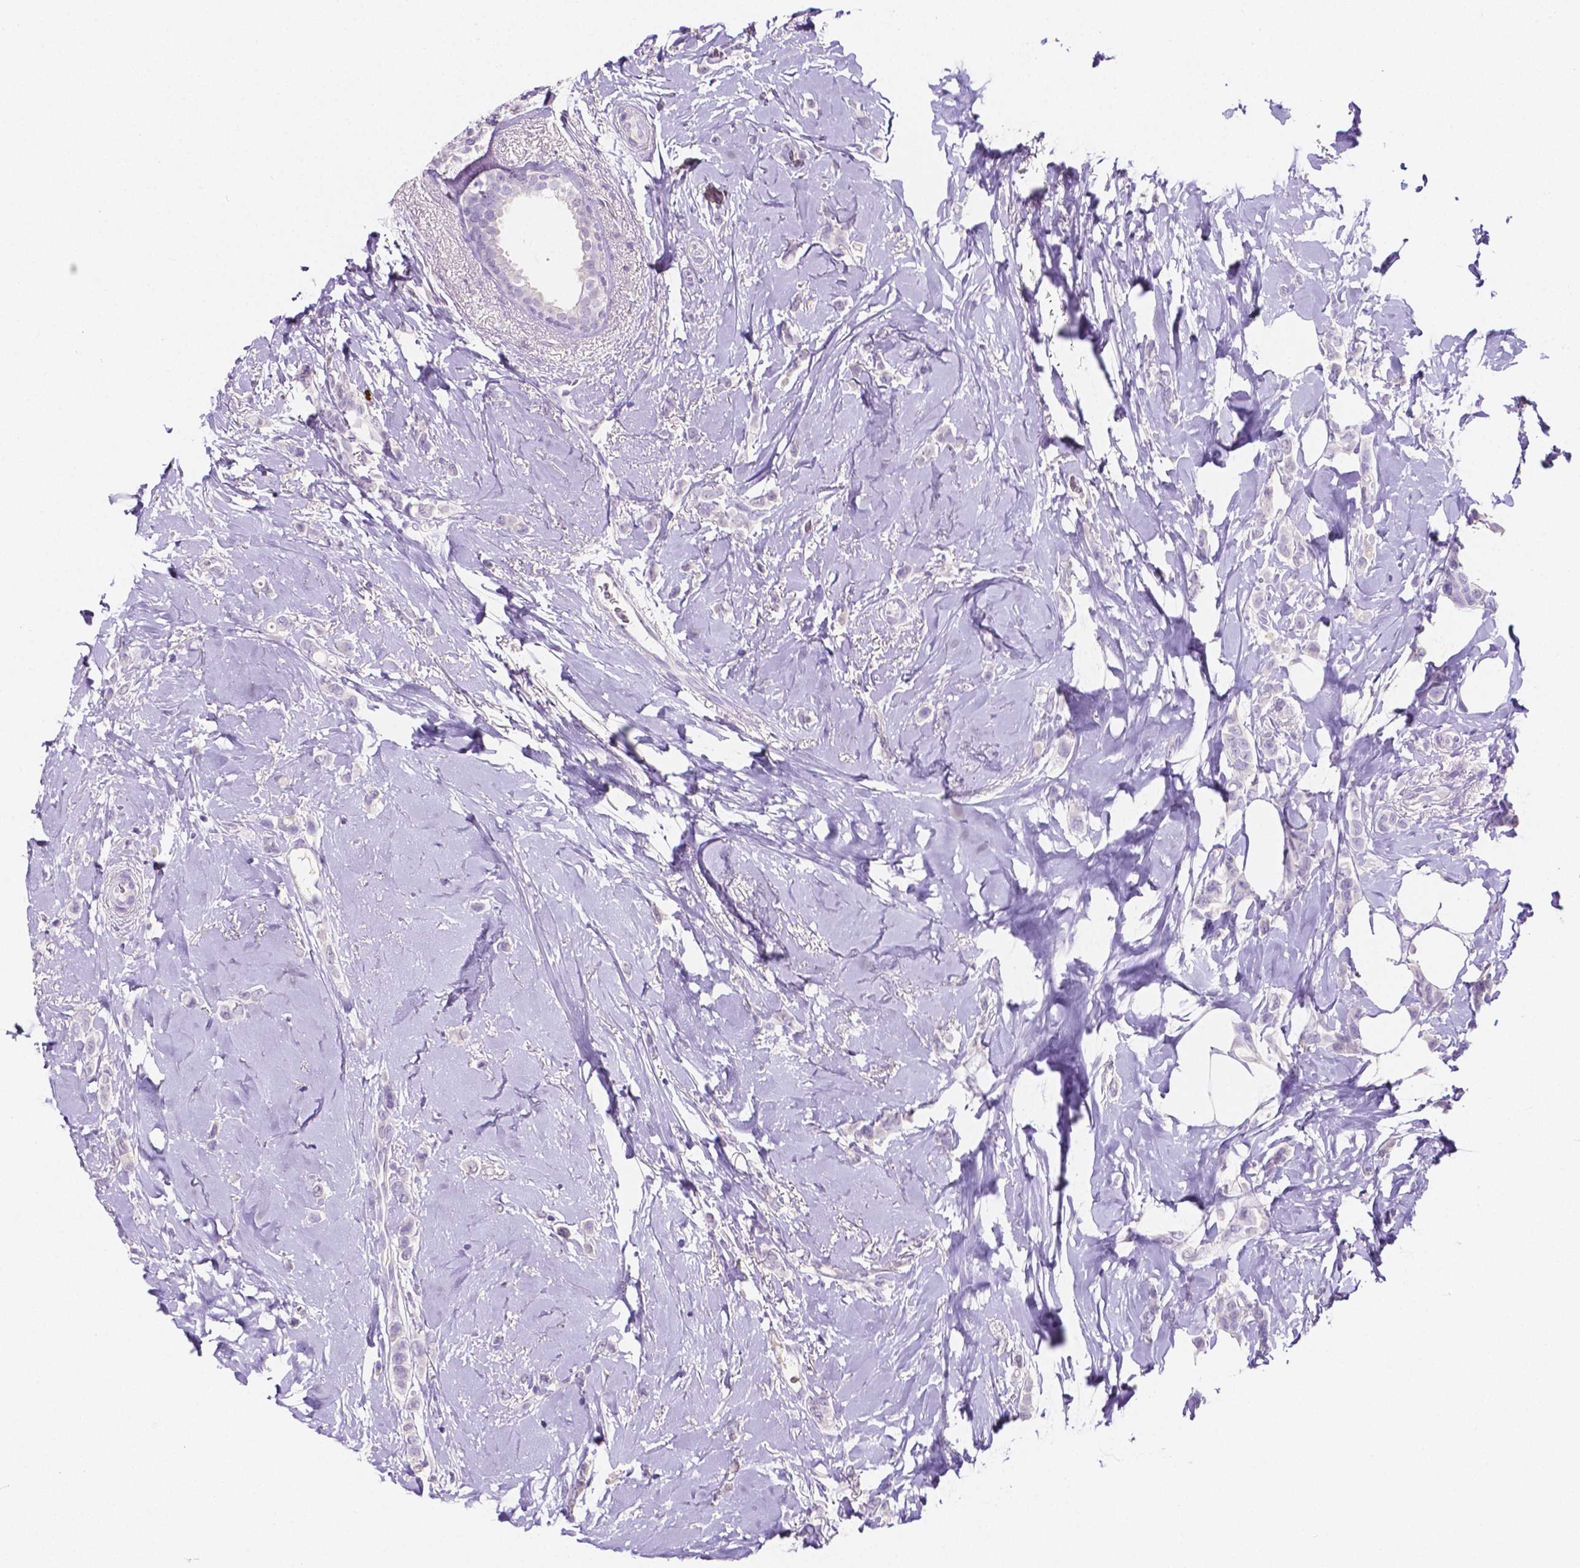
{"staining": {"intensity": "negative", "quantity": "none", "location": "none"}, "tissue": "breast cancer", "cell_type": "Tumor cells", "image_type": "cancer", "snomed": [{"axis": "morphology", "description": "Lobular carcinoma"}, {"axis": "topography", "description": "Breast"}], "caption": "Immunohistochemical staining of lobular carcinoma (breast) displays no significant expression in tumor cells. The staining is performed using DAB (3,3'-diaminobenzidine) brown chromogen with nuclei counter-stained in using hematoxylin.", "gene": "MMP9", "patient": {"sex": "female", "age": 66}}